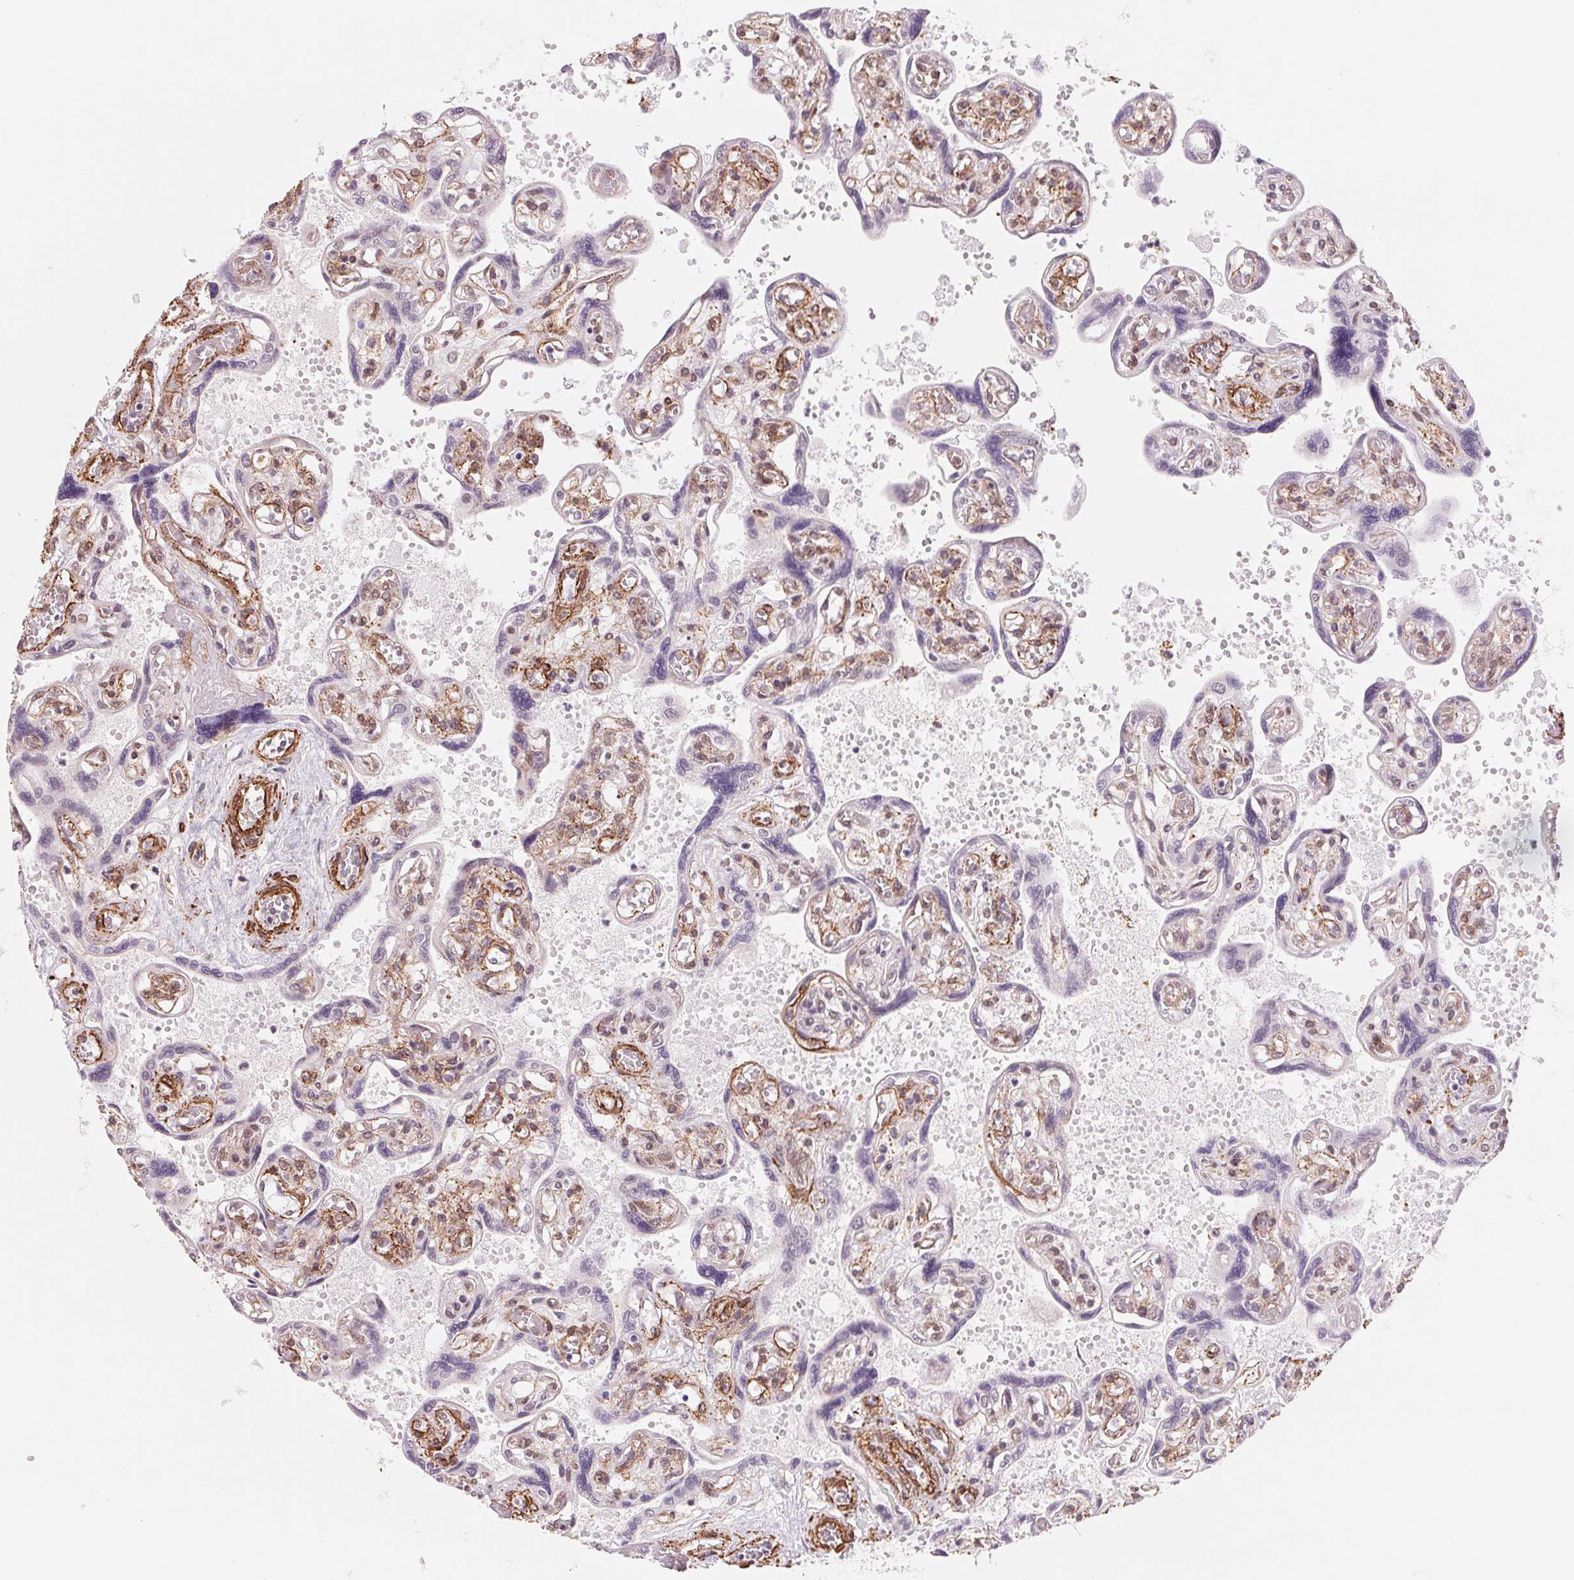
{"staining": {"intensity": "moderate", "quantity": ">75%", "location": "cytoplasmic/membranous,nuclear"}, "tissue": "placenta", "cell_type": "Decidual cells", "image_type": "normal", "snomed": [{"axis": "morphology", "description": "Normal tissue, NOS"}, {"axis": "topography", "description": "Placenta"}], "caption": "Decidual cells demonstrate moderate cytoplasmic/membranous,nuclear positivity in about >75% of cells in unremarkable placenta.", "gene": "BCAT1", "patient": {"sex": "female", "age": 32}}